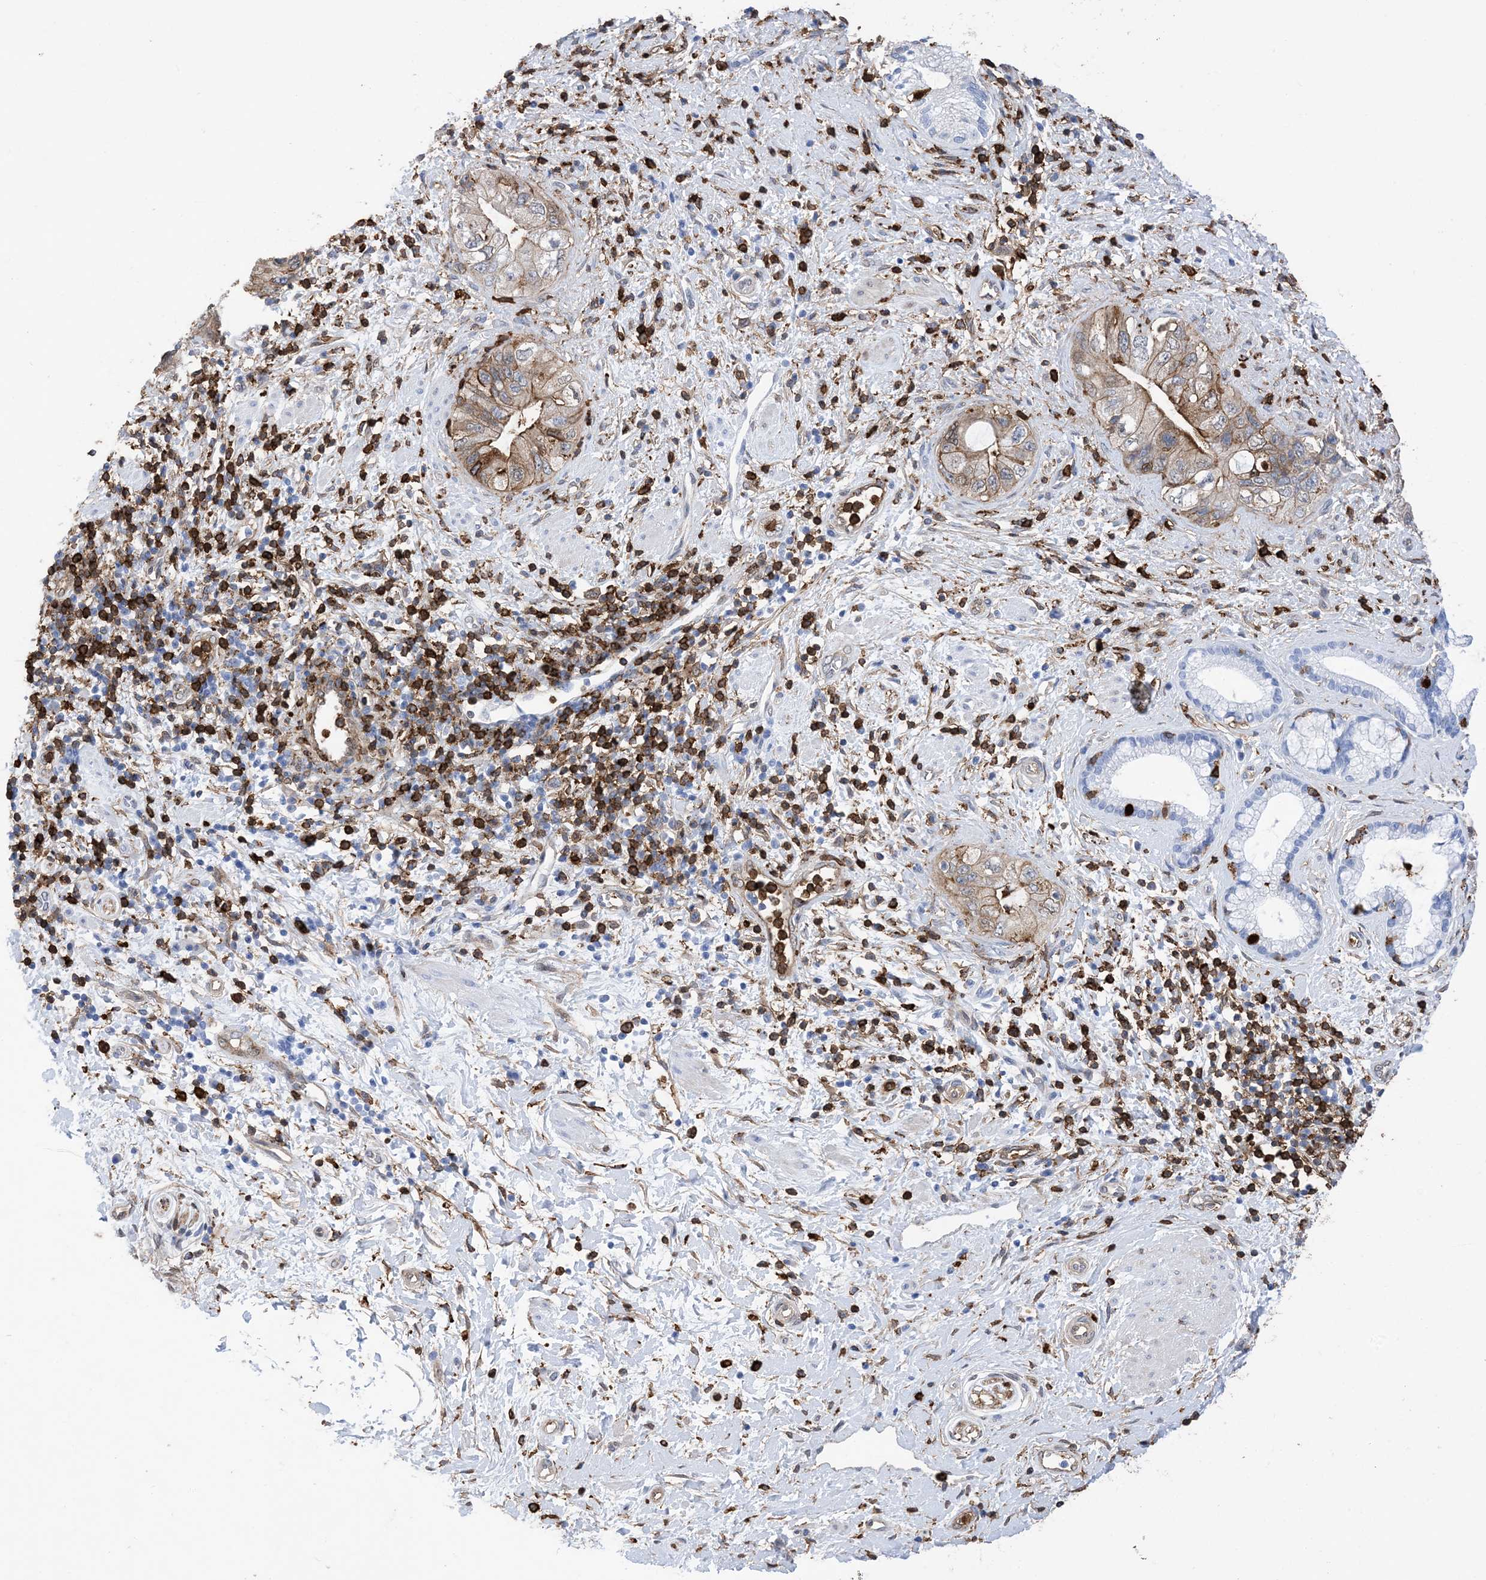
{"staining": {"intensity": "moderate", "quantity": "25%-75%", "location": "cytoplasmic/membranous"}, "tissue": "pancreatic cancer", "cell_type": "Tumor cells", "image_type": "cancer", "snomed": [{"axis": "morphology", "description": "Adenocarcinoma, NOS"}, {"axis": "topography", "description": "Pancreas"}], "caption": "Immunohistochemistry micrograph of human pancreatic adenocarcinoma stained for a protein (brown), which shows medium levels of moderate cytoplasmic/membranous staining in approximately 25%-75% of tumor cells.", "gene": "ANXA1", "patient": {"sex": "female", "age": 73}}